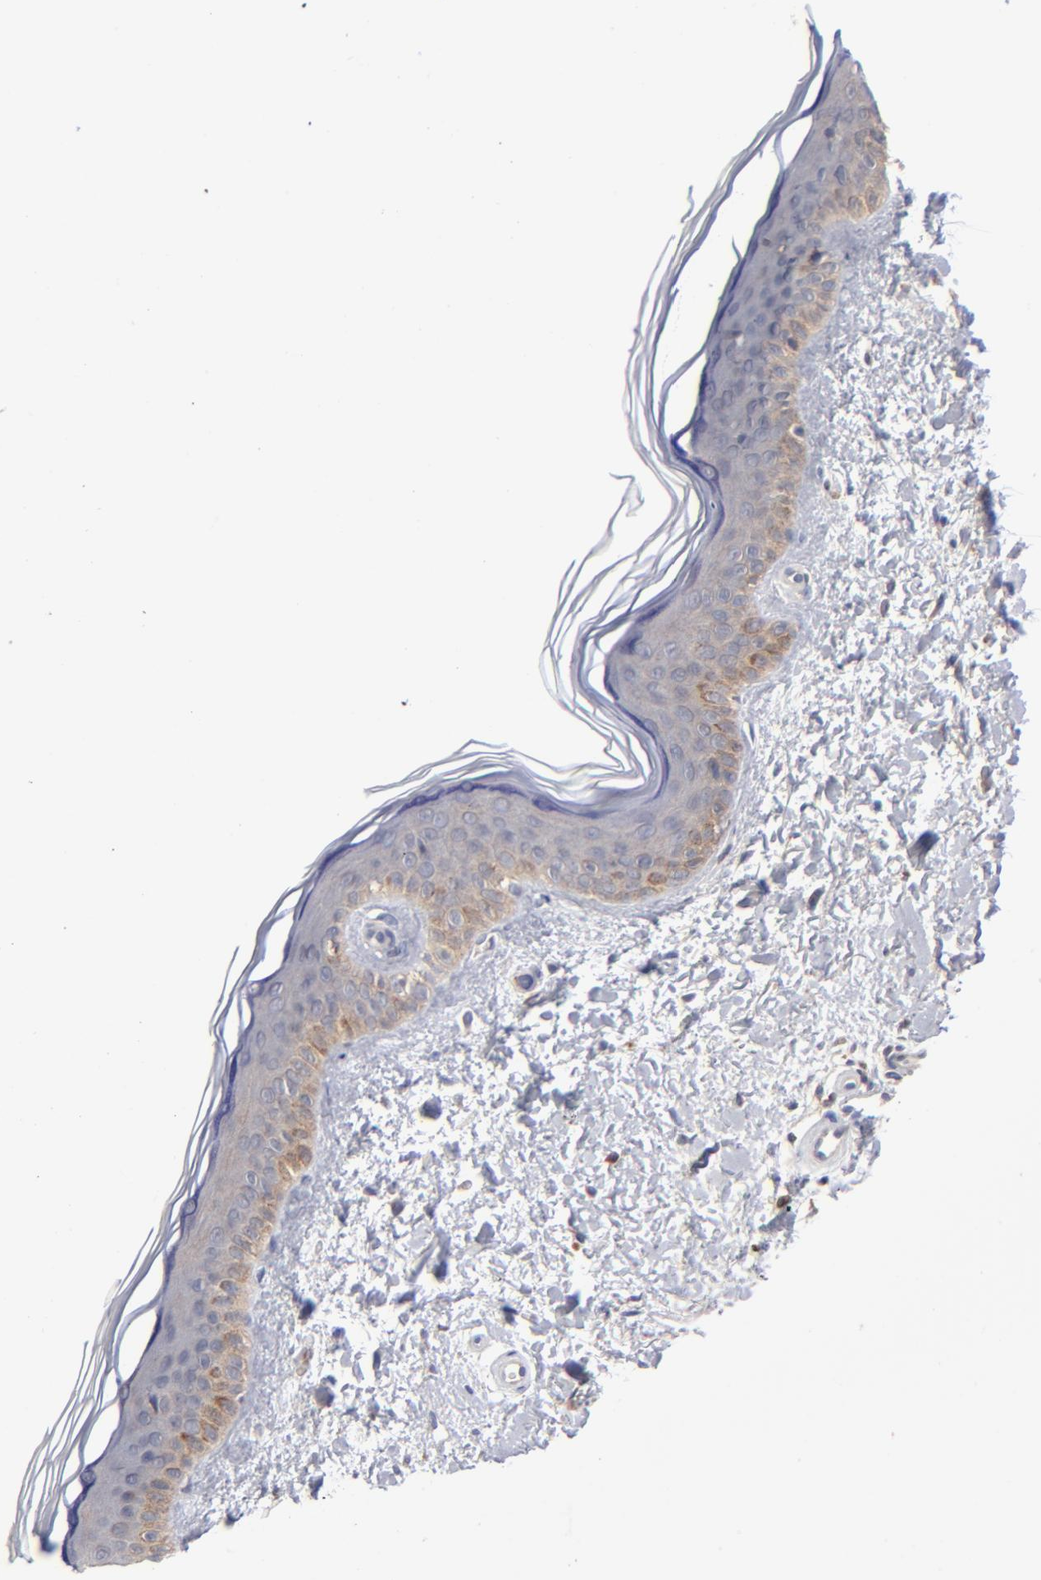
{"staining": {"intensity": "negative", "quantity": "none", "location": "none"}, "tissue": "skin", "cell_type": "Fibroblasts", "image_type": "normal", "snomed": [{"axis": "morphology", "description": "Normal tissue, NOS"}, {"axis": "topography", "description": "Skin"}], "caption": "DAB immunohistochemical staining of unremarkable human skin demonstrates no significant expression in fibroblasts.", "gene": "RRAGA", "patient": {"sex": "female", "age": 19}}